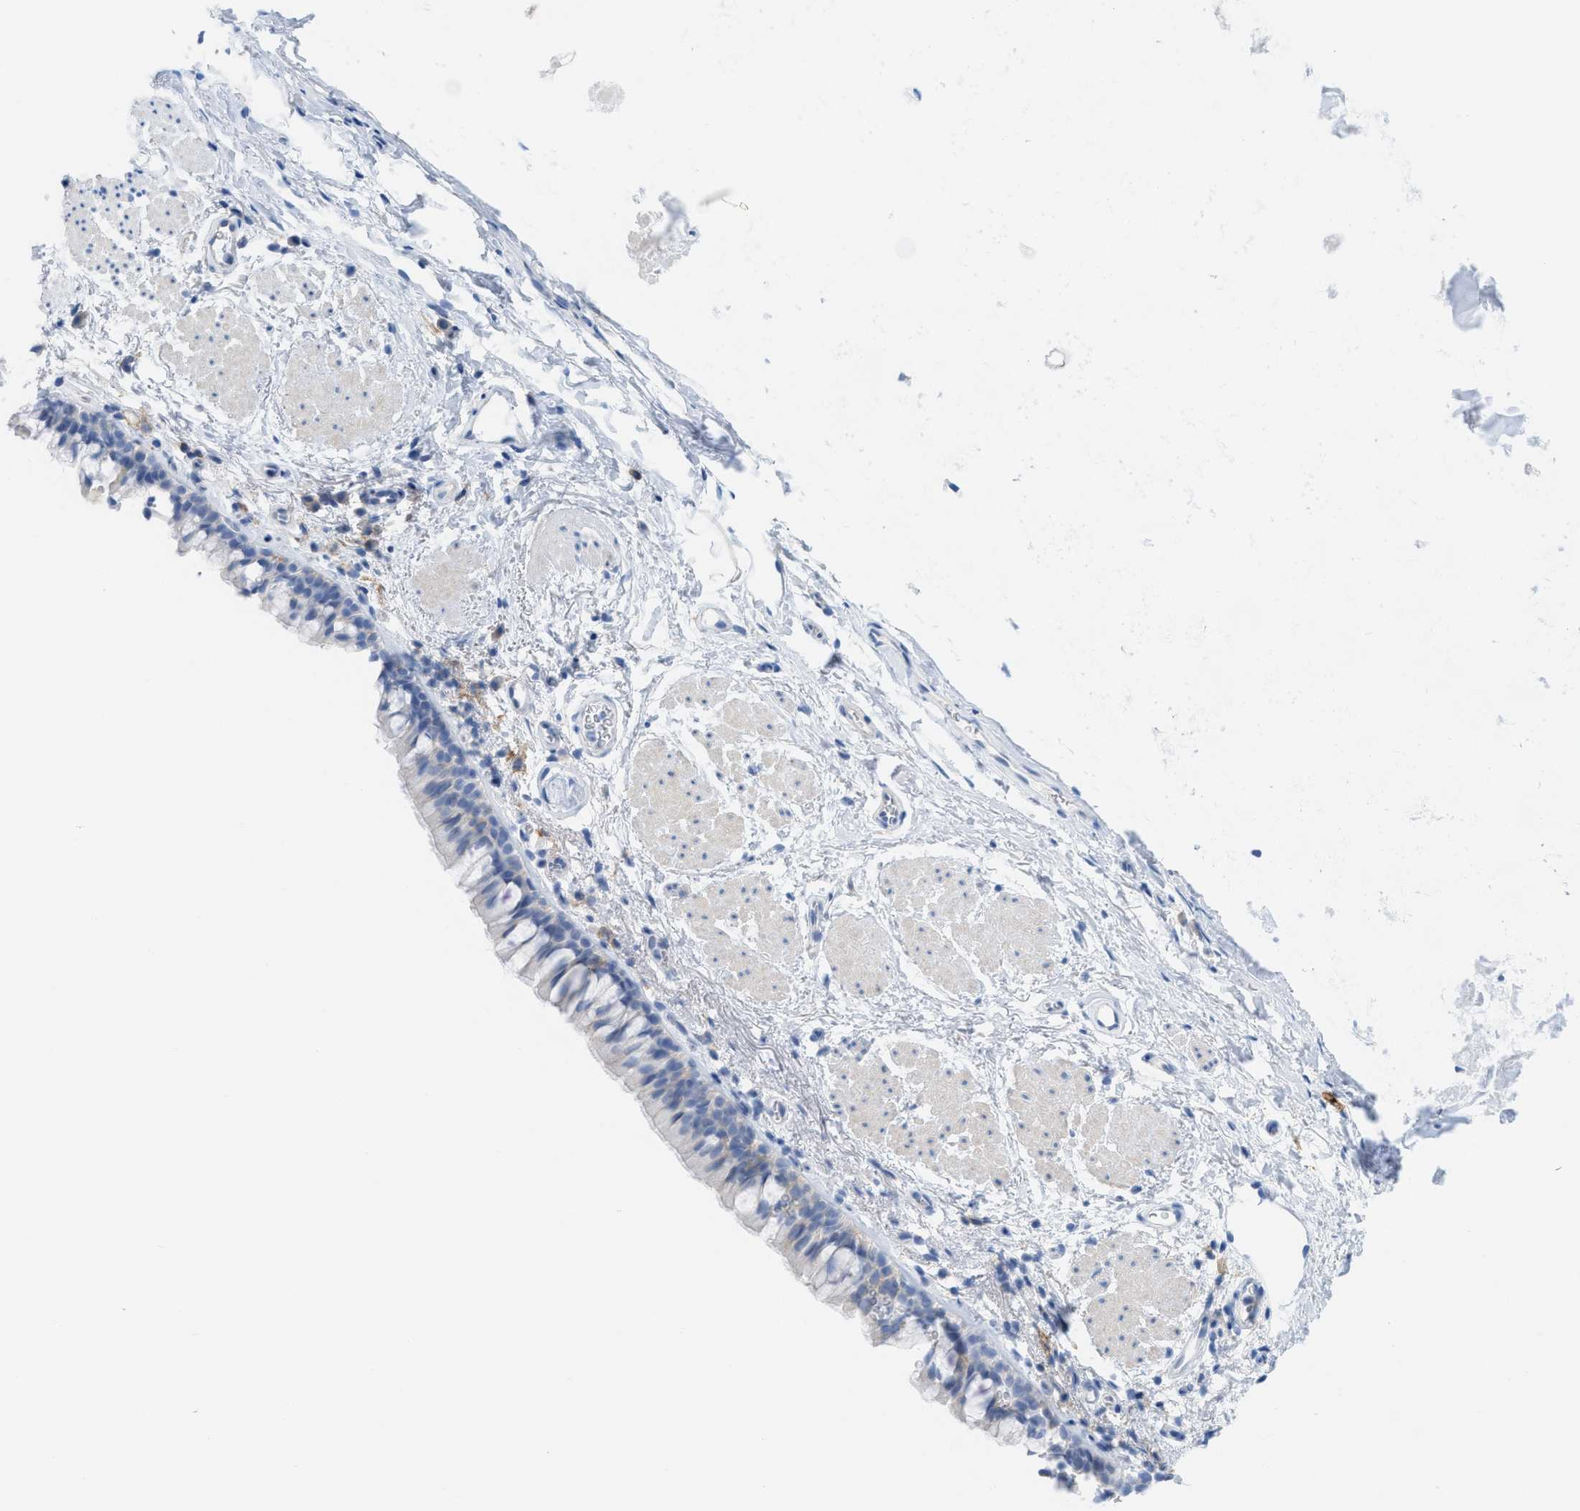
{"staining": {"intensity": "negative", "quantity": "none", "location": "none"}, "tissue": "bronchus", "cell_type": "Respiratory epithelial cells", "image_type": "normal", "snomed": [{"axis": "morphology", "description": "Normal tissue, NOS"}, {"axis": "topography", "description": "Cartilage tissue"}, {"axis": "topography", "description": "Bronchus"}], "caption": "A micrograph of bronchus stained for a protein reveals no brown staining in respiratory epithelial cells. (DAB (3,3'-diaminobenzidine) IHC visualized using brightfield microscopy, high magnification).", "gene": "SLC3A2", "patient": {"sex": "female", "age": 53}}